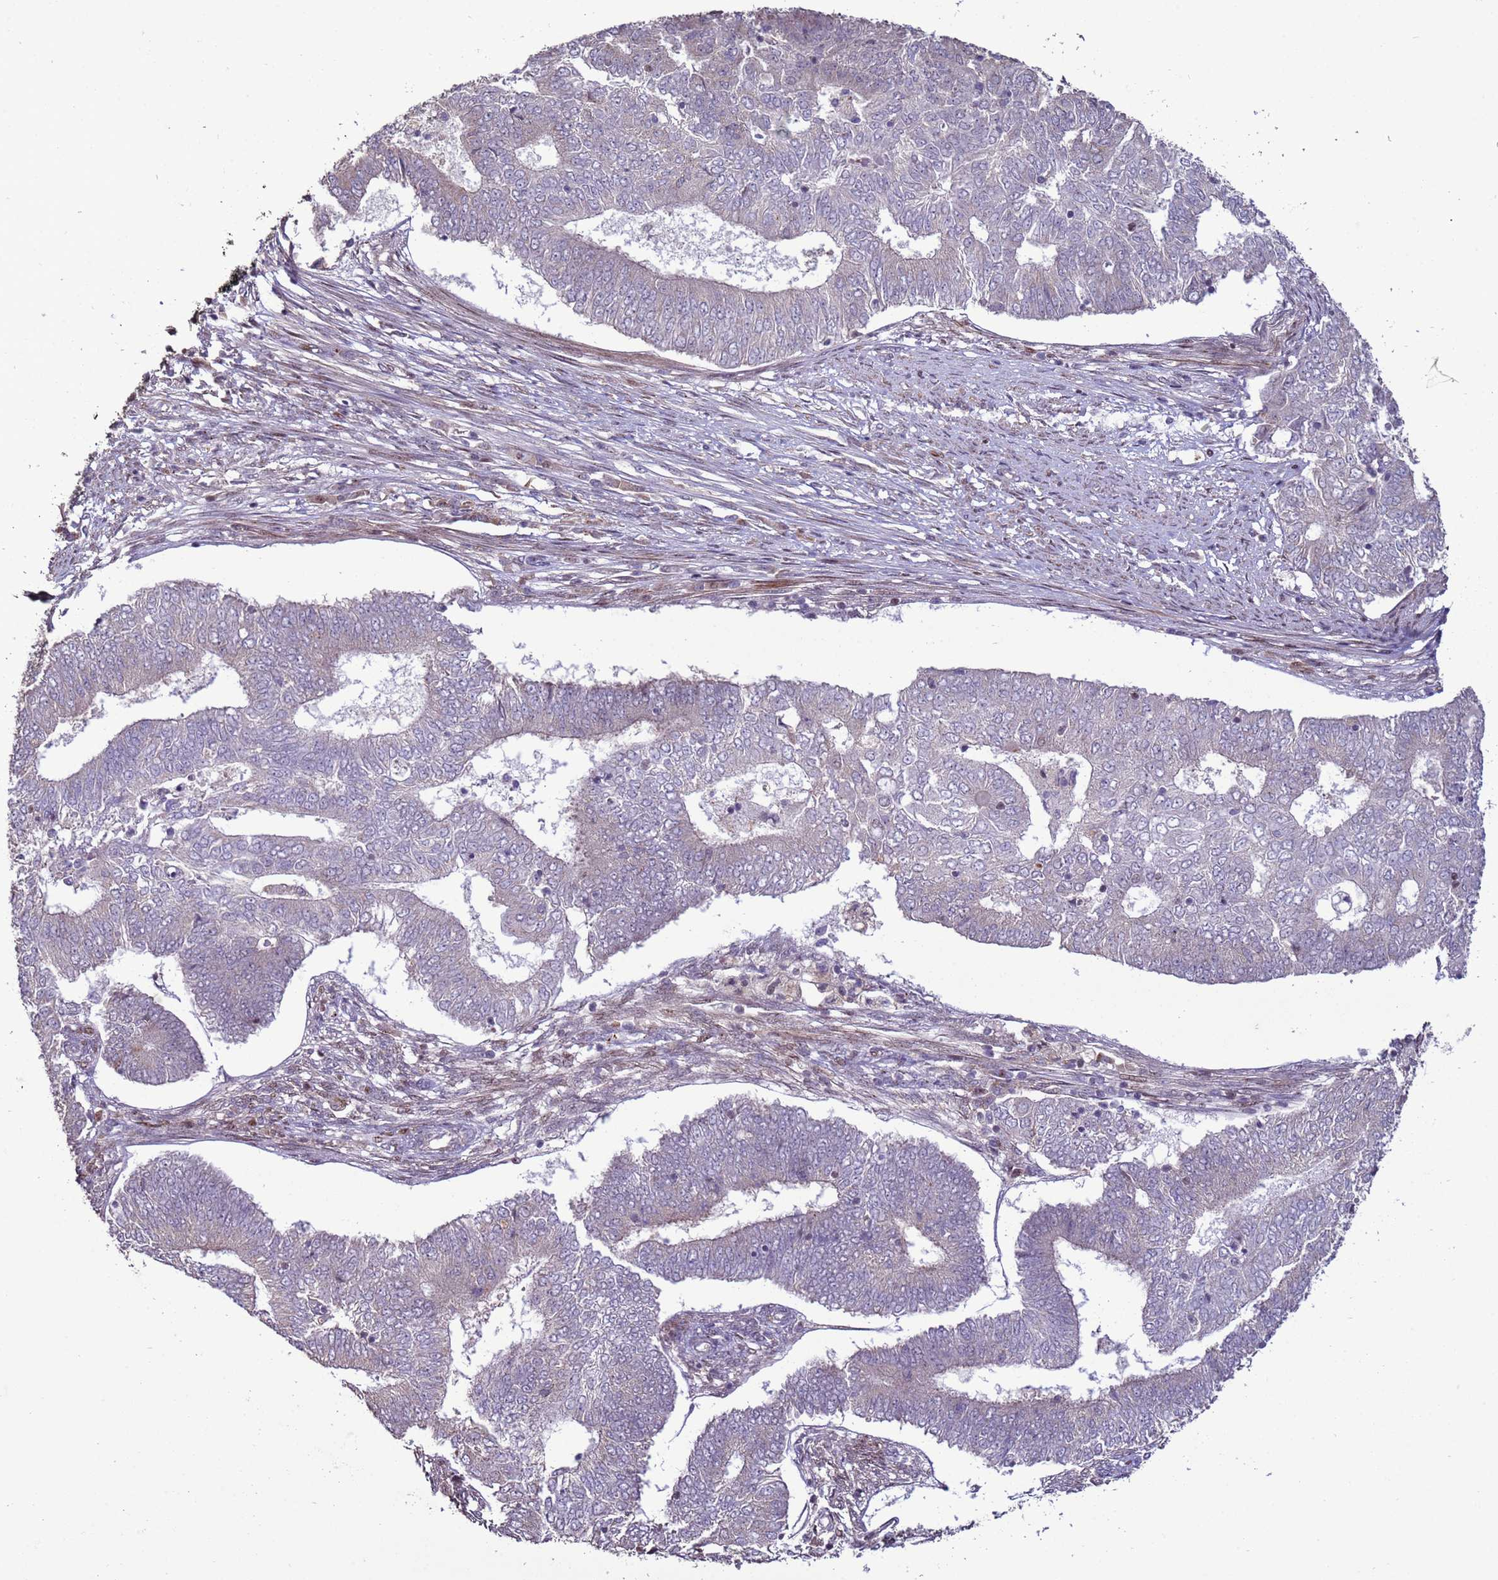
{"staining": {"intensity": "negative", "quantity": "none", "location": "none"}, "tissue": "endometrial cancer", "cell_type": "Tumor cells", "image_type": "cancer", "snomed": [{"axis": "morphology", "description": "Adenocarcinoma, NOS"}, {"axis": "topography", "description": "Endometrium"}], "caption": "An image of endometrial cancer stained for a protein reveals no brown staining in tumor cells.", "gene": "HGH1", "patient": {"sex": "female", "age": 62}}